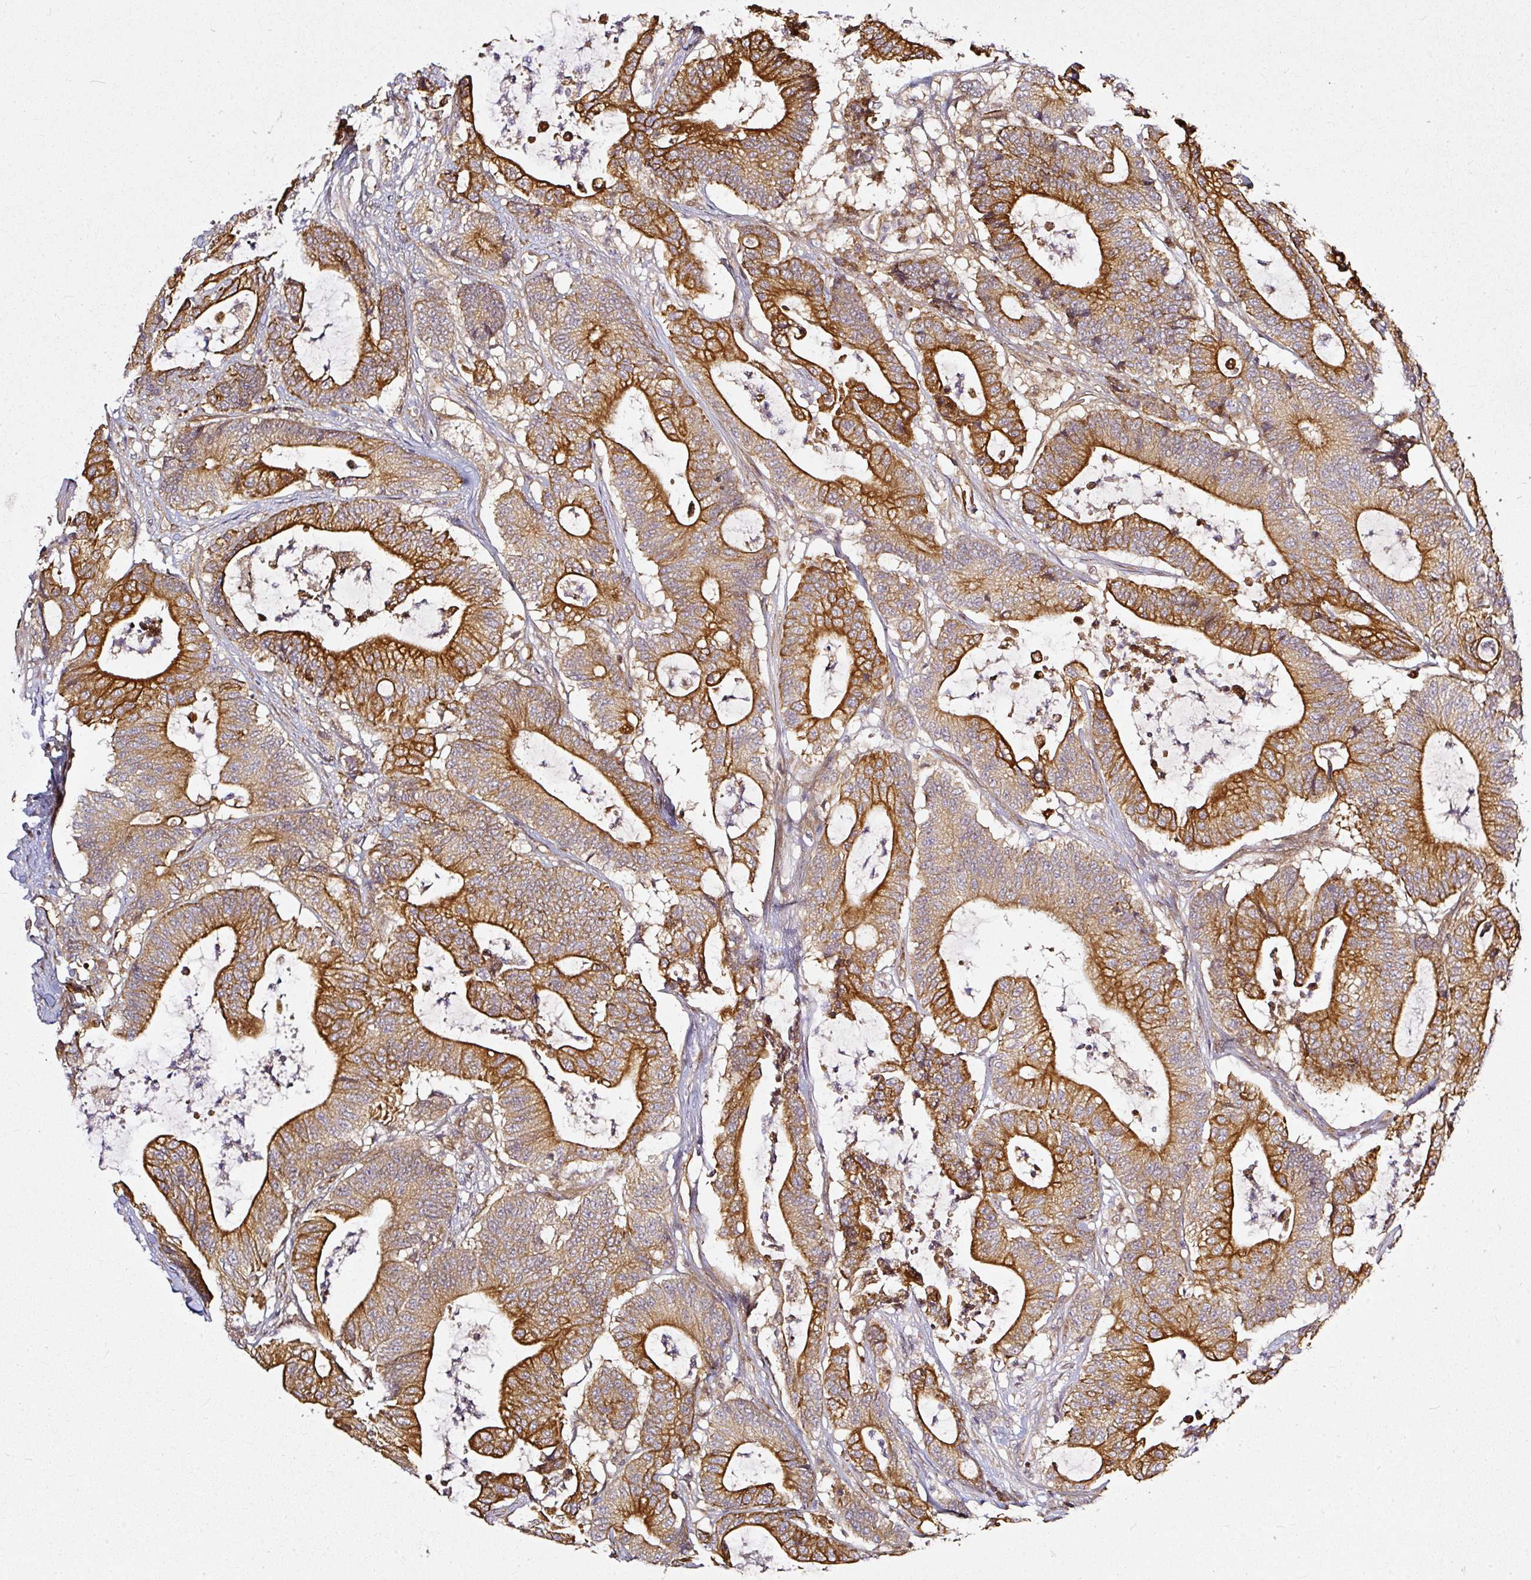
{"staining": {"intensity": "strong", "quantity": "25%-75%", "location": "cytoplasmic/membranous"}, "tissue": "colorectal cancer", "cell_type": "Tumor cells", "image_type": "cancer", "snomed": [{"axis": "morphology", "description": "Adenocarcinoma, NOS"}, {"axis": "topography", "description": "Colon"}], "caption": "Colorectal cancer stained with DAB IHC exhibits high levels of strong cytoplasmic/membranous expression in about 25%-75% of tumor cells.", "gene": "MIF4GD", "patient": {"sex": "female", "age": 84}}